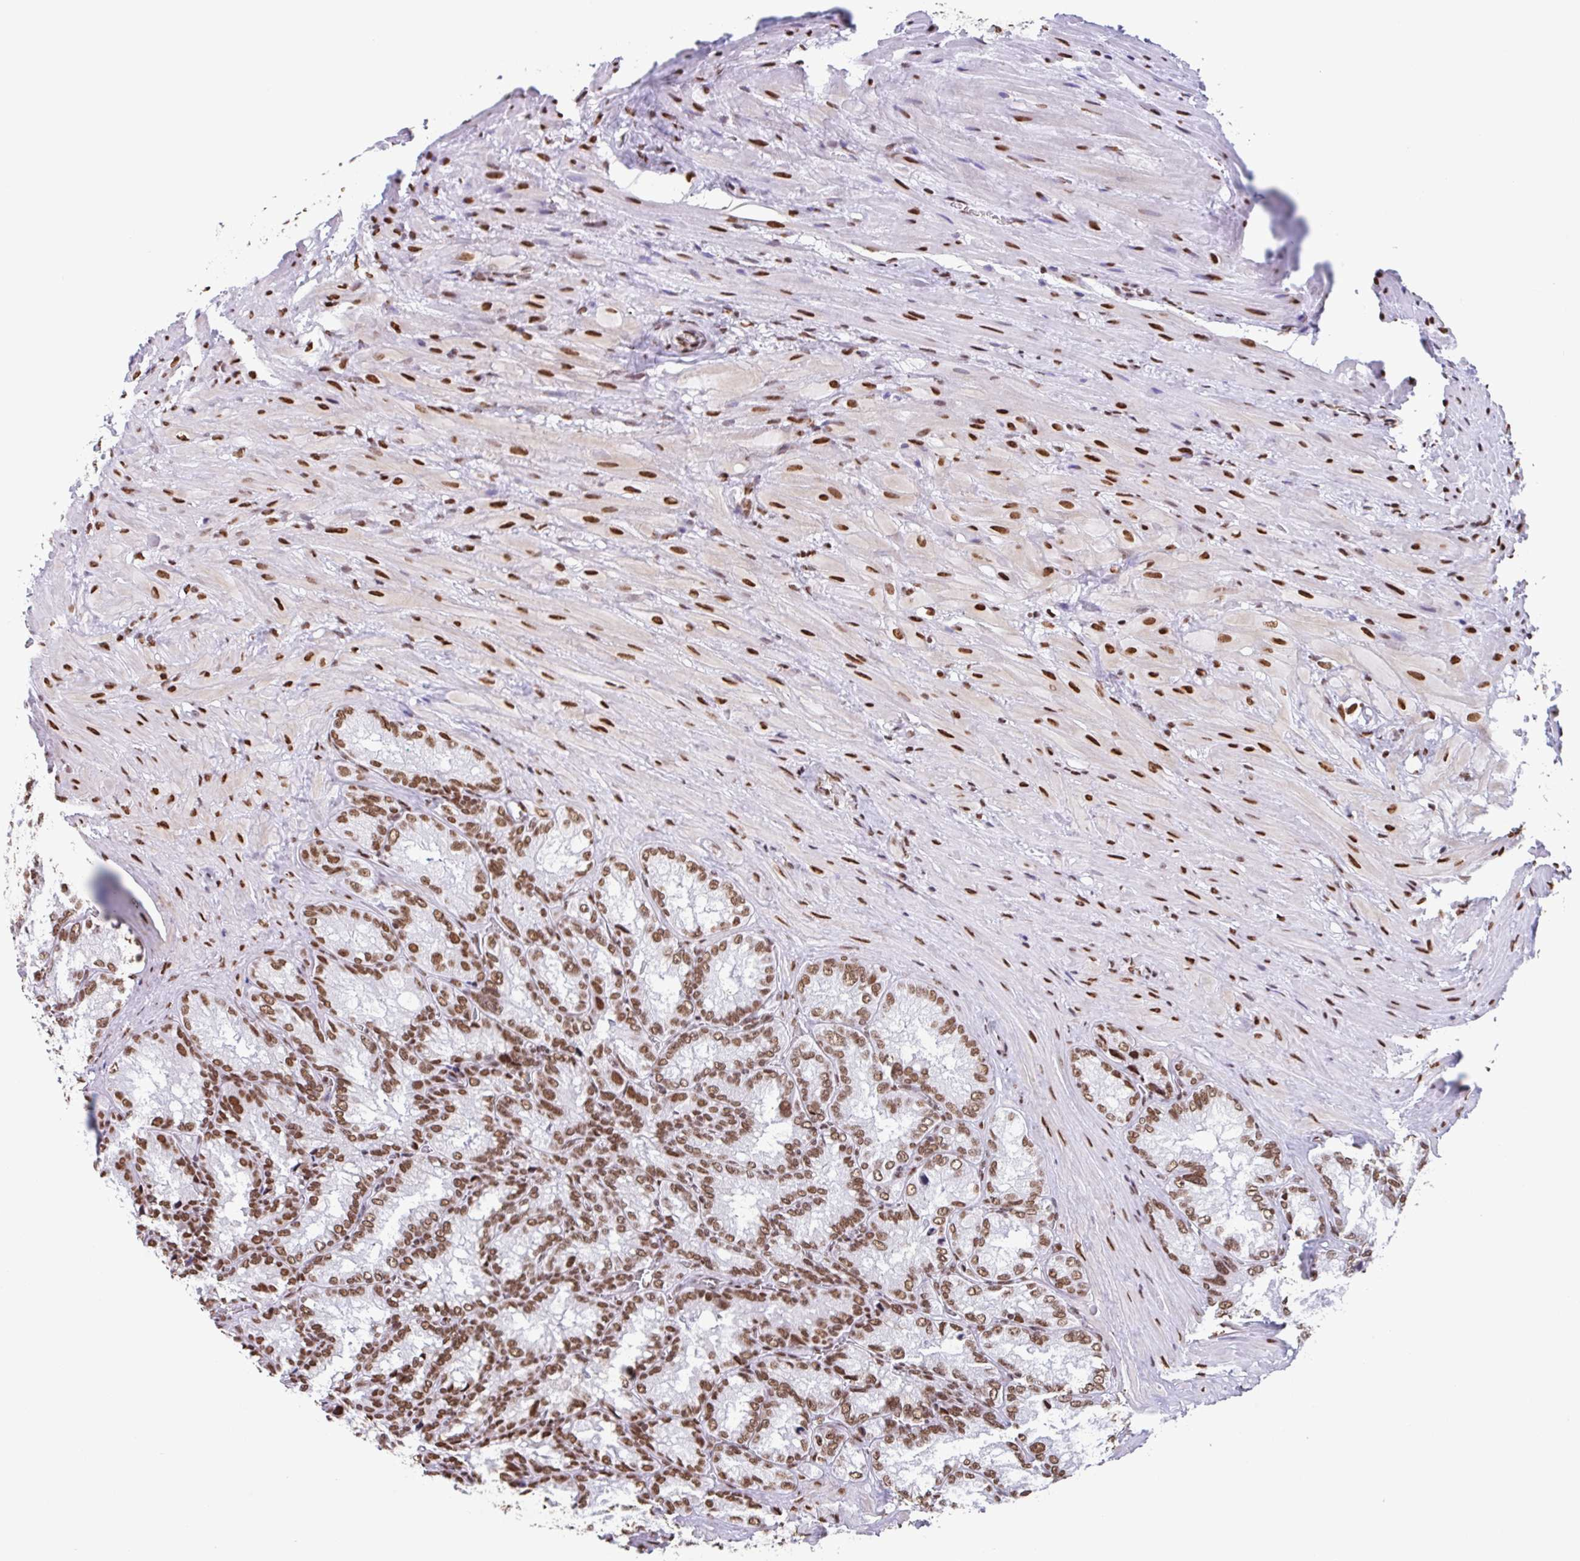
{"staining": {"intensity": "moderate", "quantity": ">75%", "location": "nuclear"}, "tissue": "seminal vesicle", "cell_type": "Glandular cells", "image_type": "normal", "snomed": [{"axis": "morphology", "description": "Normal tissue, NOS"}, {"axis": "topography", "description": "Seminal veicle"}], "caption": "Immunohistochemistry (IHC) of benign seminal vesicle demonstrates medium levels of moderate nuclear staining in approximately >75% of glandular cells.", "gene": "KHDRBS1", "patient": {"sex": "male", "age": 47}}